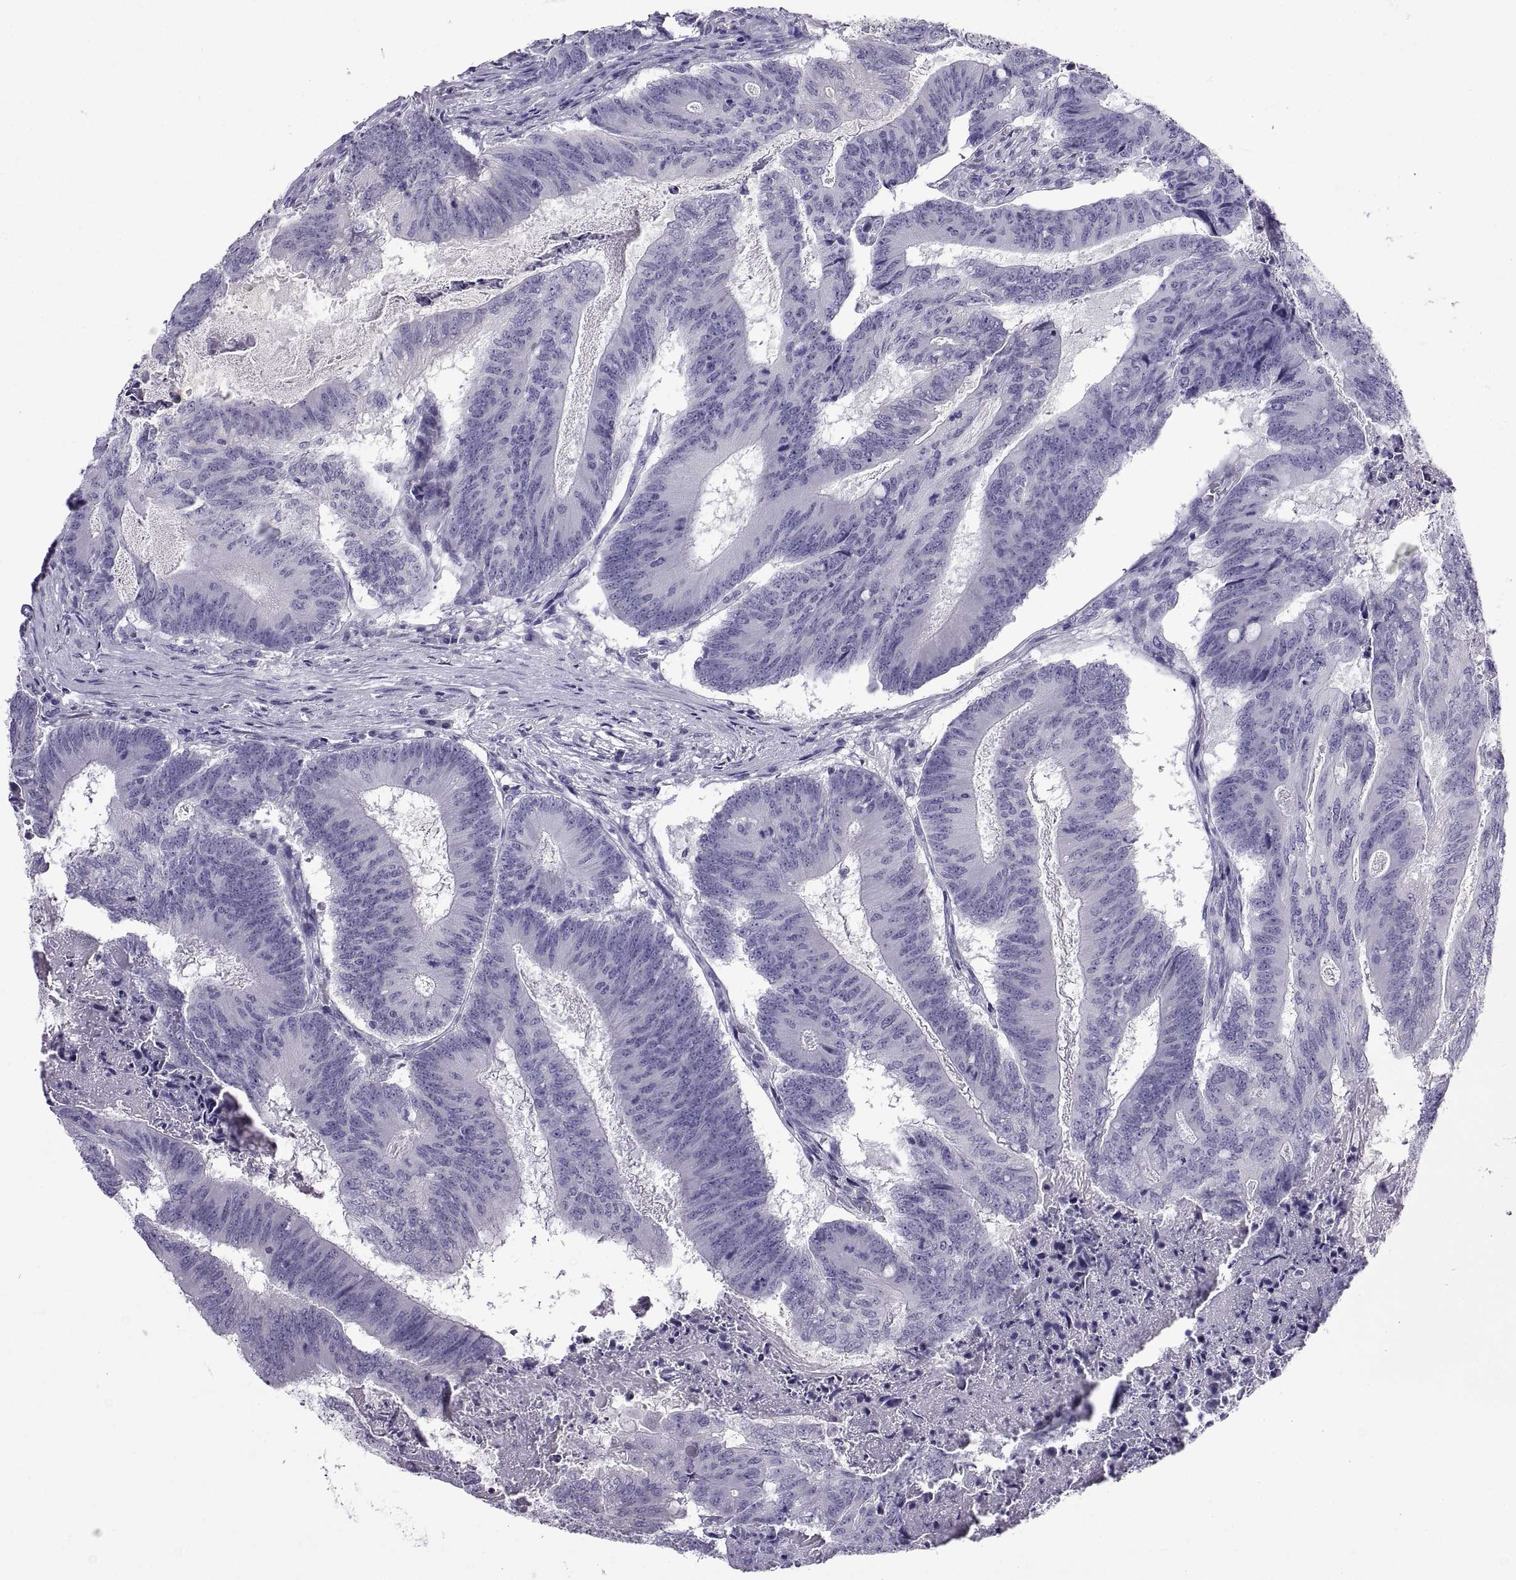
{"staining": {"intensity": "negative", "quantity": "none", "location": "none"}, "tissue": "colorectal cancer", "cell_type": "Tumor cells", "image_type": "cancer", "snomed": [{"axis": "morphology", "description": "Adenocarcinoma, NOS"}, {"axis": "topography", "description": "Colon"}], "caption": "This is an immunohistochemistry (IHC) image of colorectal cancer. There is no staining in tumor cells.", "gene": "SPDYE1", "patient": {"sex": "female", "age": 70}}